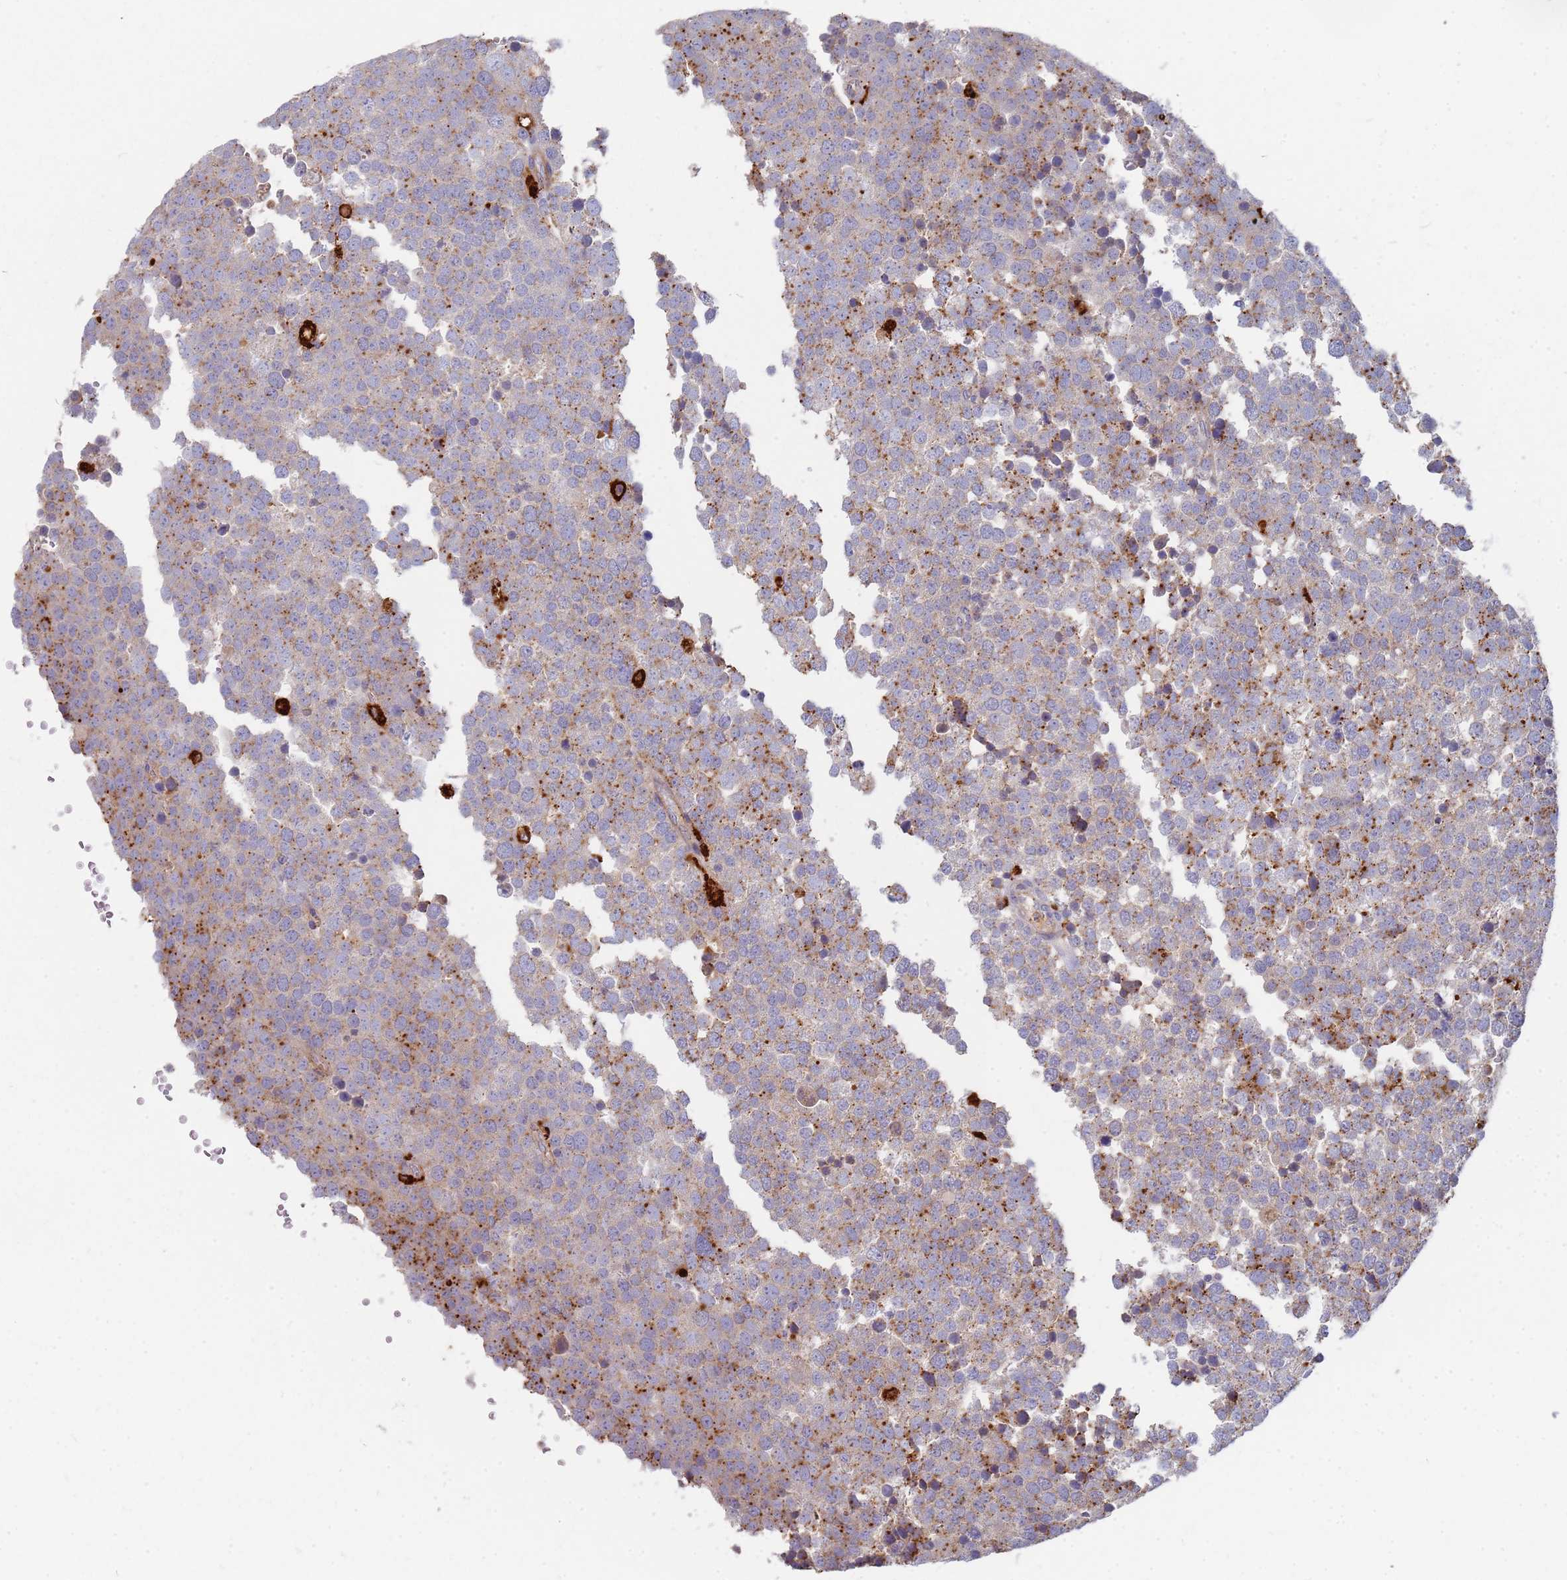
{"staining": {"intensity": "moderate", "quantity": "25%-75%", "location": "cytoplasmic/membranous"}, "tissue": "testis cancer", "cell_type": "Tumor cells", "image_type": "cancer", "snomed": [{"axis": "morphology", "description": "Seminoma, NOS"}, {"axis": "topography", "description": "Testis"}], "caption": "Testis cancer was stained to show a protein in brown. There is medium levels of moderate cytoplasmic/membranous positivity in approximately 25%-75% of tumor cells. (DAB IHC with brightfield microscopy, high magnification).", "gene": "TMEM229B", "patient": {"sex": "male", "age": 71}}